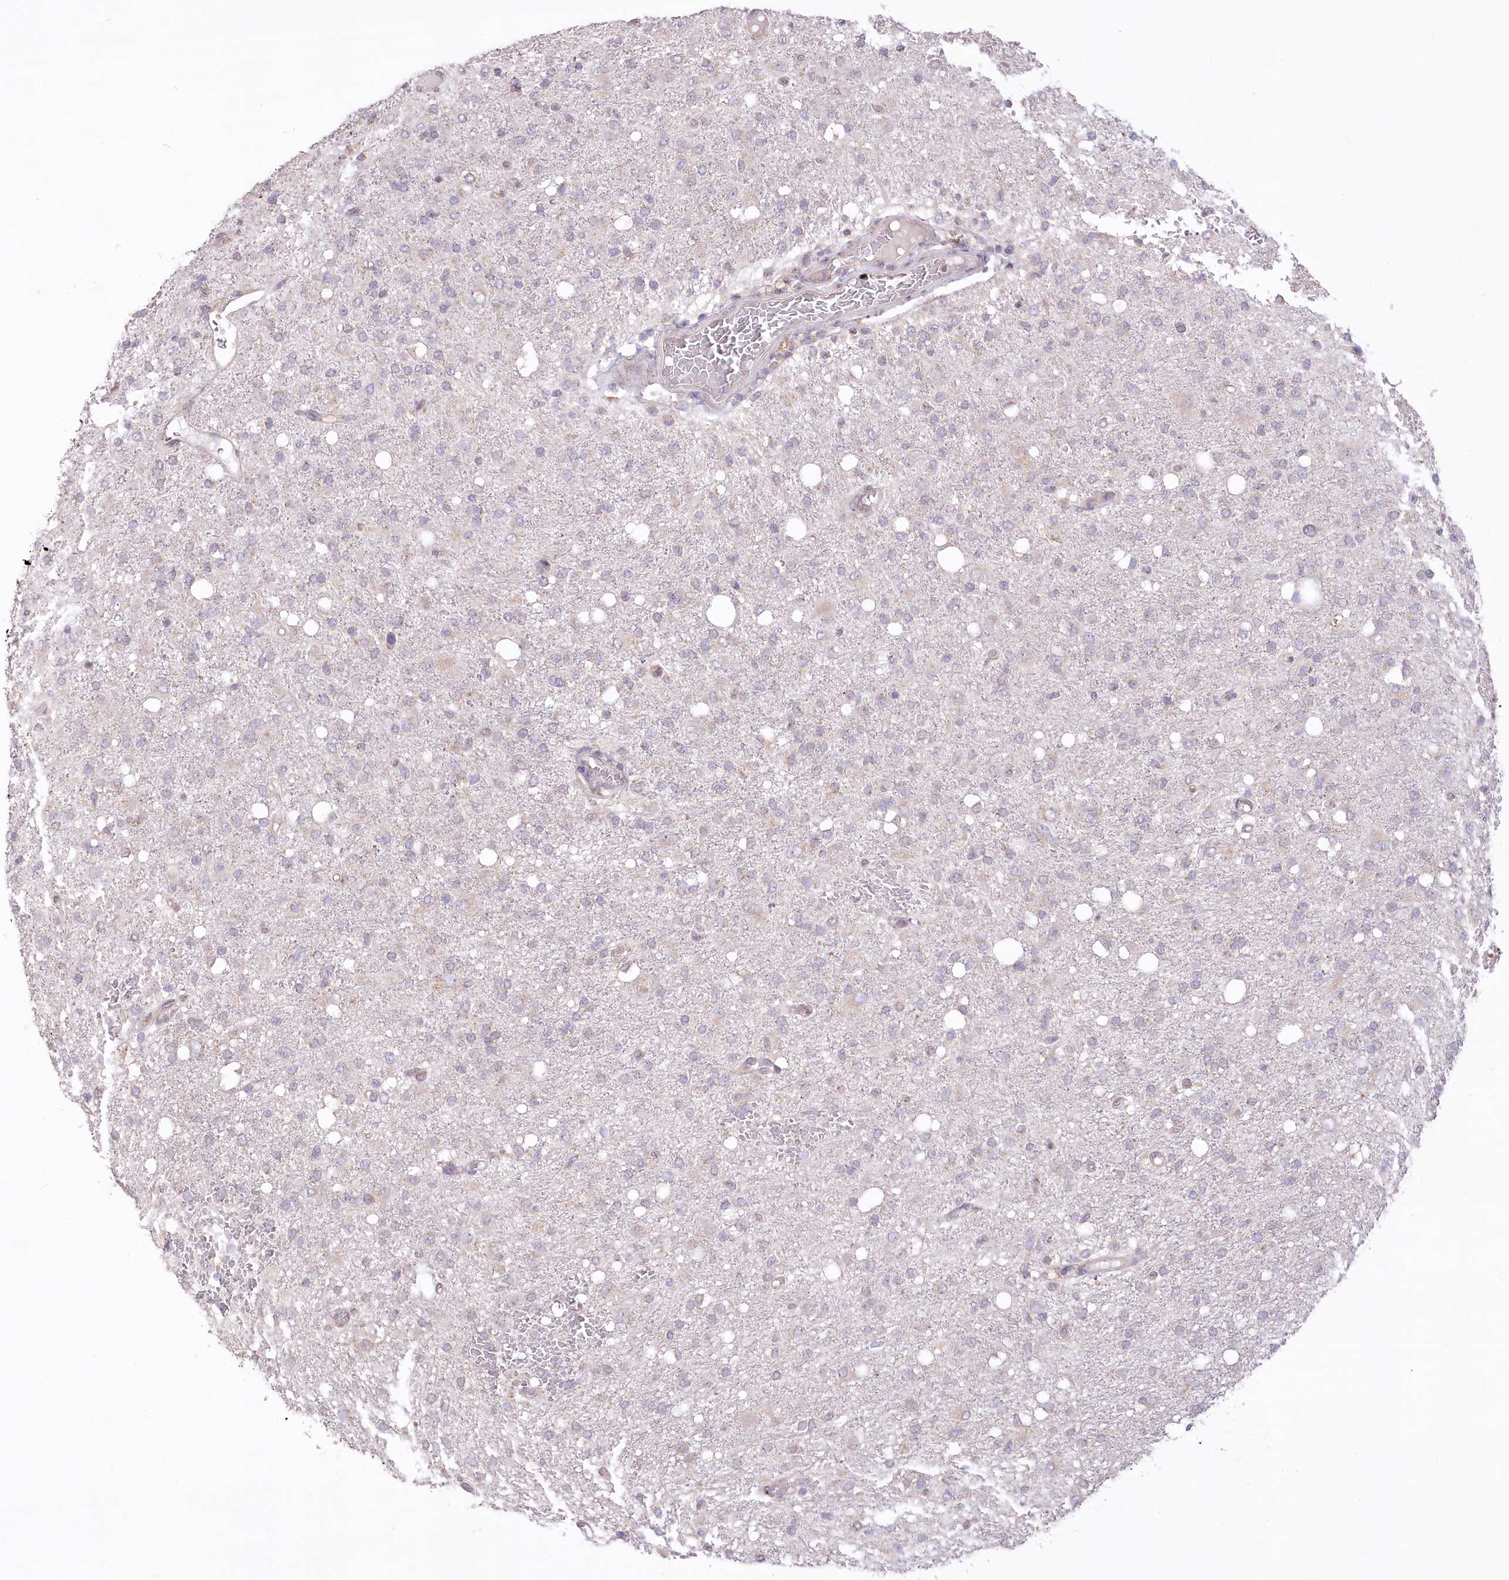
{"staining": {"intensity": "weak", "quantity": "<25%", "location": "cytoplasmic/membranous"}, "tissue": "glioma", "cell_type": "Tumor cells", "image_type": "cancer", "snomed": [{"axis": "morphology", "description": "Glioma, malignant, High grade"}, {"axis": "topography", "description": "Brain"}], "caption": "Glioma stained for a protein using immunohistochemistry (IHC) demonstrates no positivity tumor cells.", "gene": "STT3B", "patient": {"sex": "female", "age": 59}}